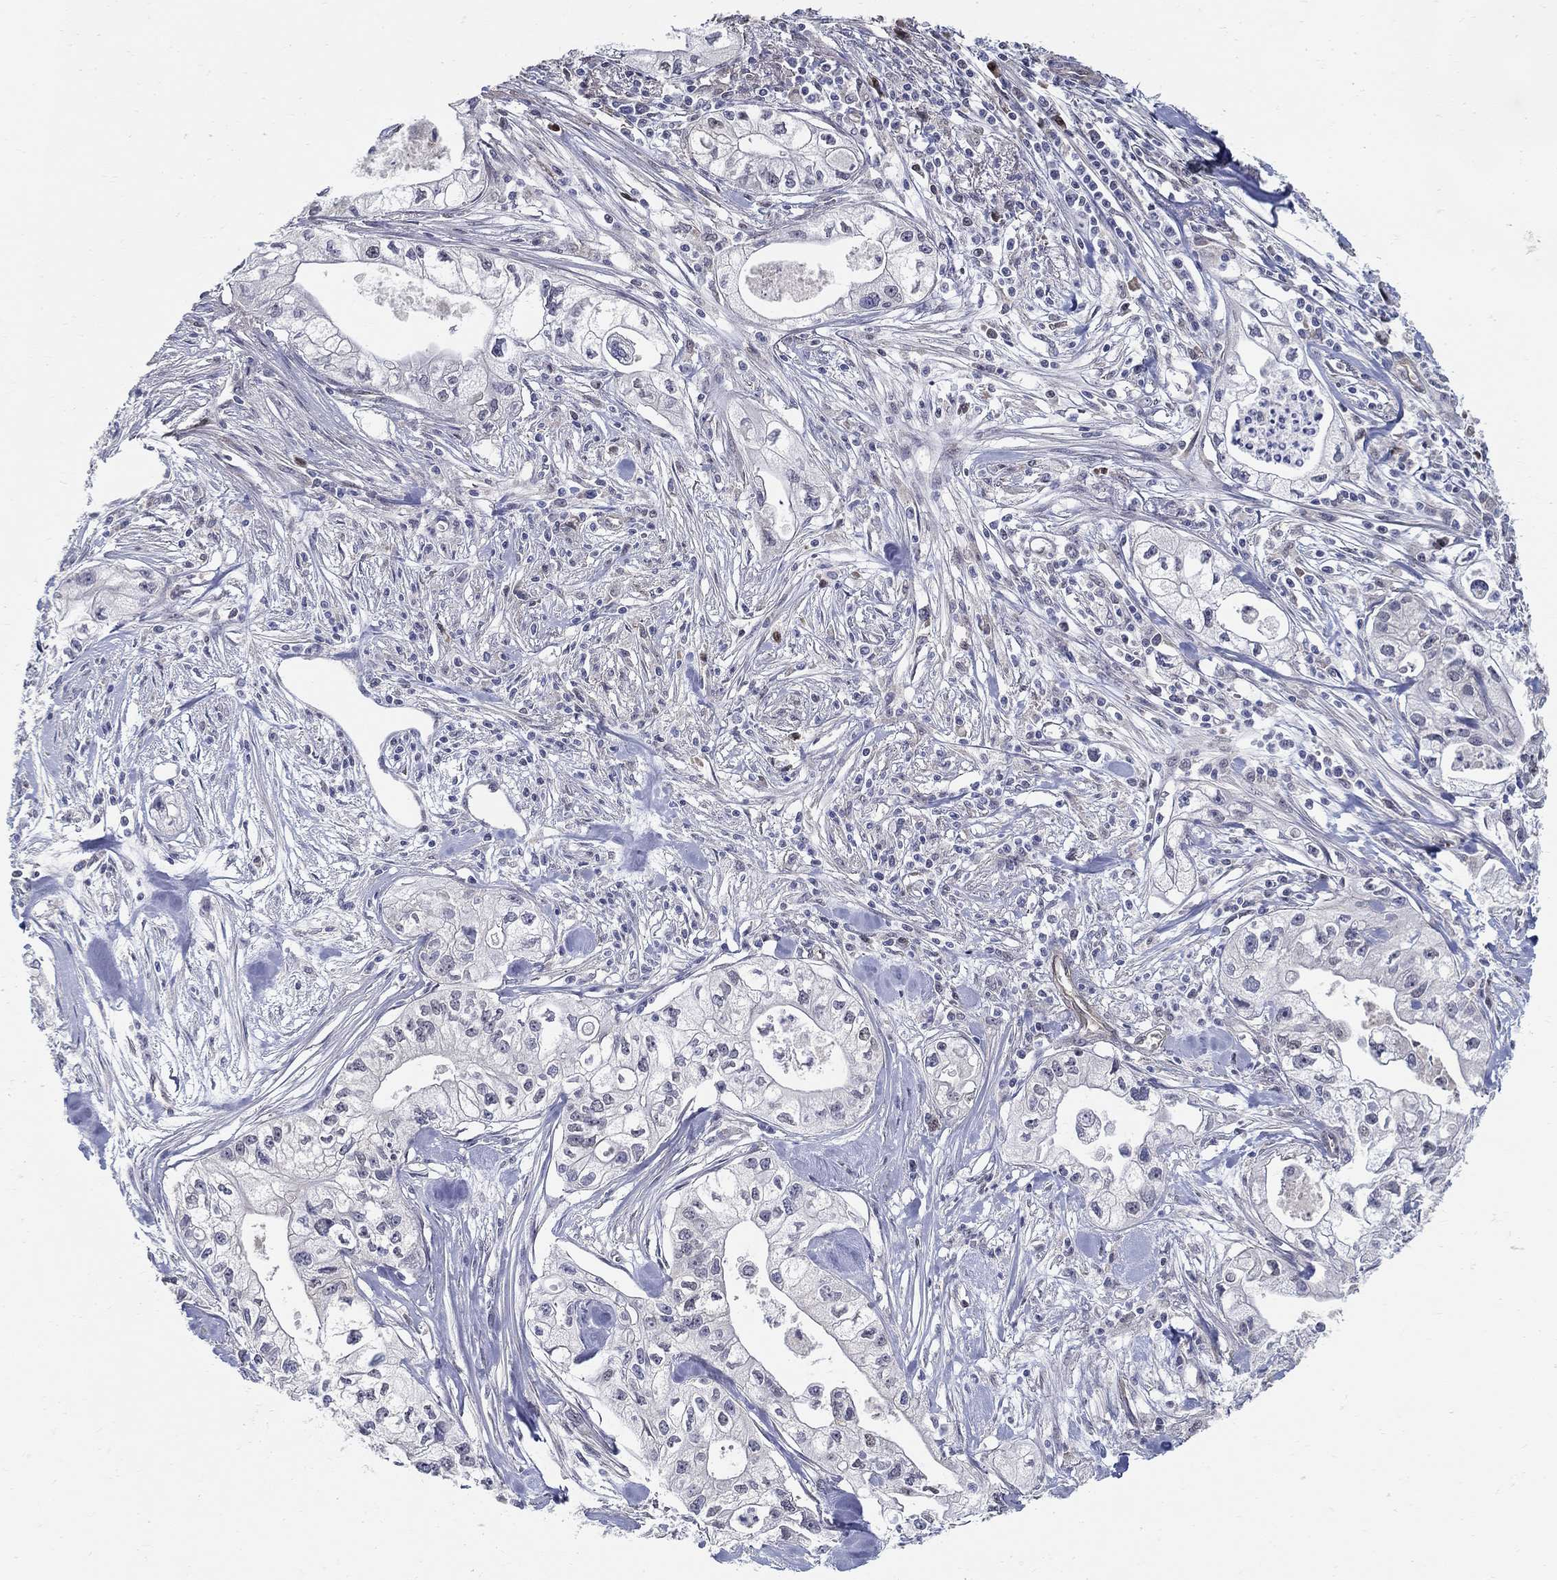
{"staining": {"intensity": "negative", "quantity": "none", "location": "none"}, "tissue": "pancreatic cancer", "cell_type": "Tumor cells", "image_type": "cancer", "snomed": [{"axis": "morphology", "description": "Adenocarcinoma, NOS"}, {"axis": "topography", "description": "Pancreas"}], "caption": "Immunohistochemistry photomicrograph of neoplastic tissue: human pancreatic cancer stained with DAB (3,3'-diaminobenzidine) shows no significant protein expression in tumor cells.", "gene": "C16orf46", "patient": {"sex": "male", "age": 70}}